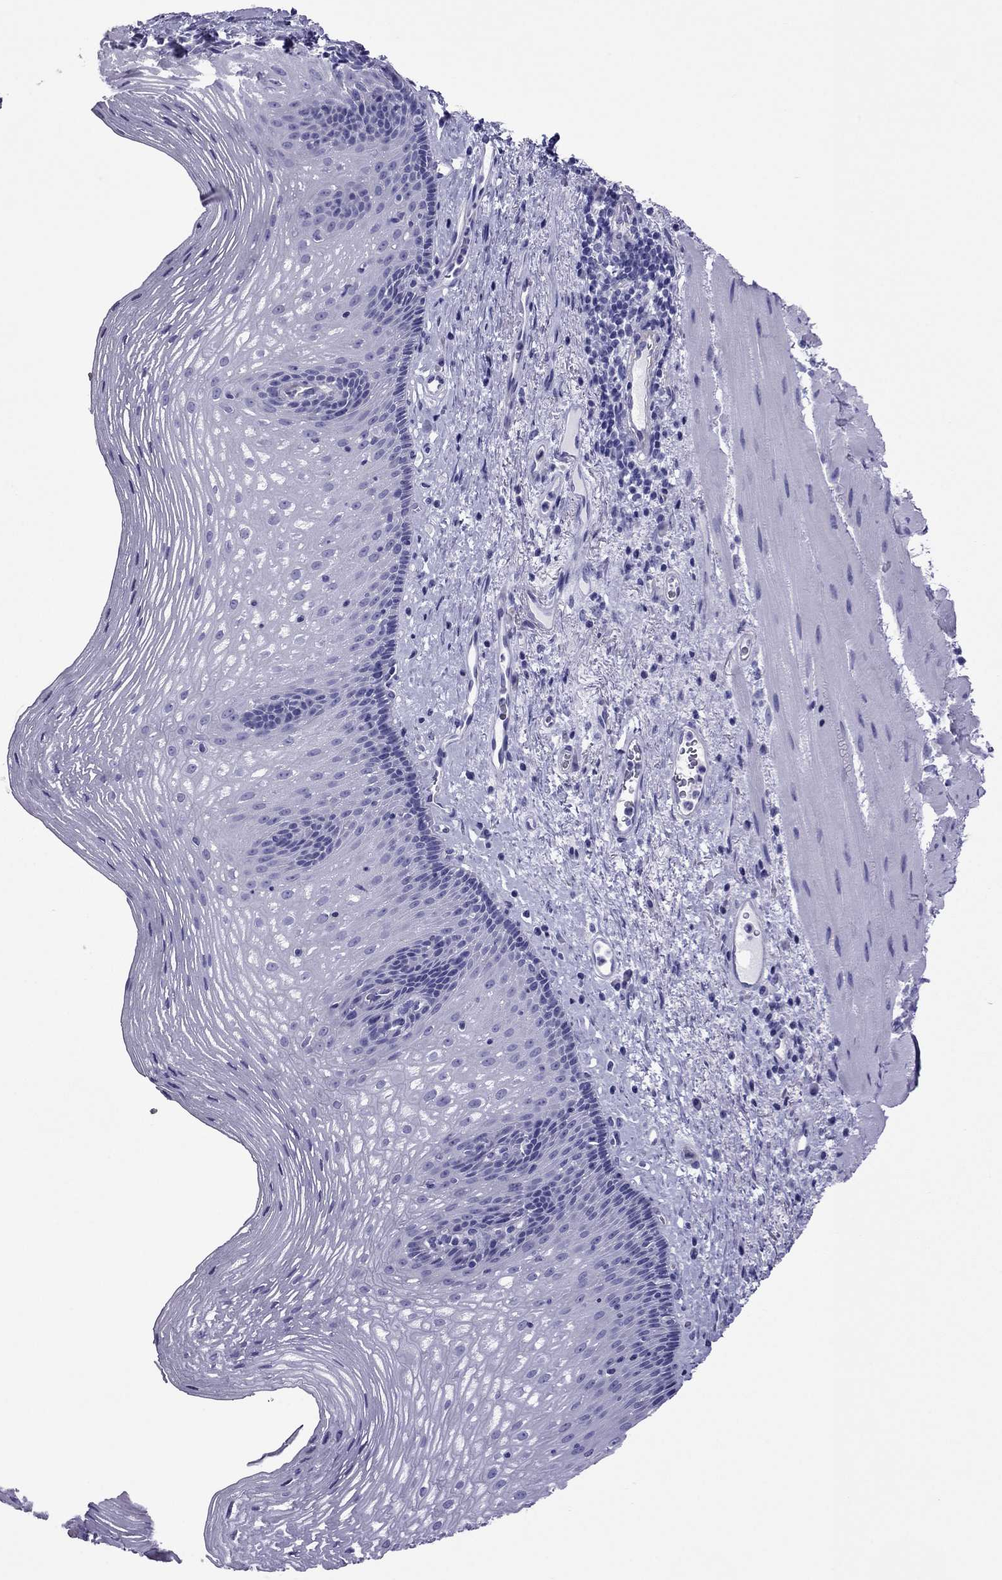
{"staining": {"intensity": "negative", "quantity": "none", "location": "none"}, "tissue": "esophagus", "cell_type": "Squamous epithelial cells", "image_type": "normal", "snomed": [{"axis": "morphology", "description": "Normal tissue, NOS"}, {"axis": "topography", "description": "Esophagus"}], "caption": "This image is of benign esophagus stained with immunohistochemistry (IHC) to label a protein in brown with the nuclei are counter-stained blue. There is no positivity in squamous epithelial cells. (Stains: DAB (3,3'-diaminobenzidine) immunohistochemistry with hematoxylin counter stain, Microscopy: brightfield microscopy at high magnification).", "gene": "MYL11", "patient": {"sex": "male", "age": 76}}